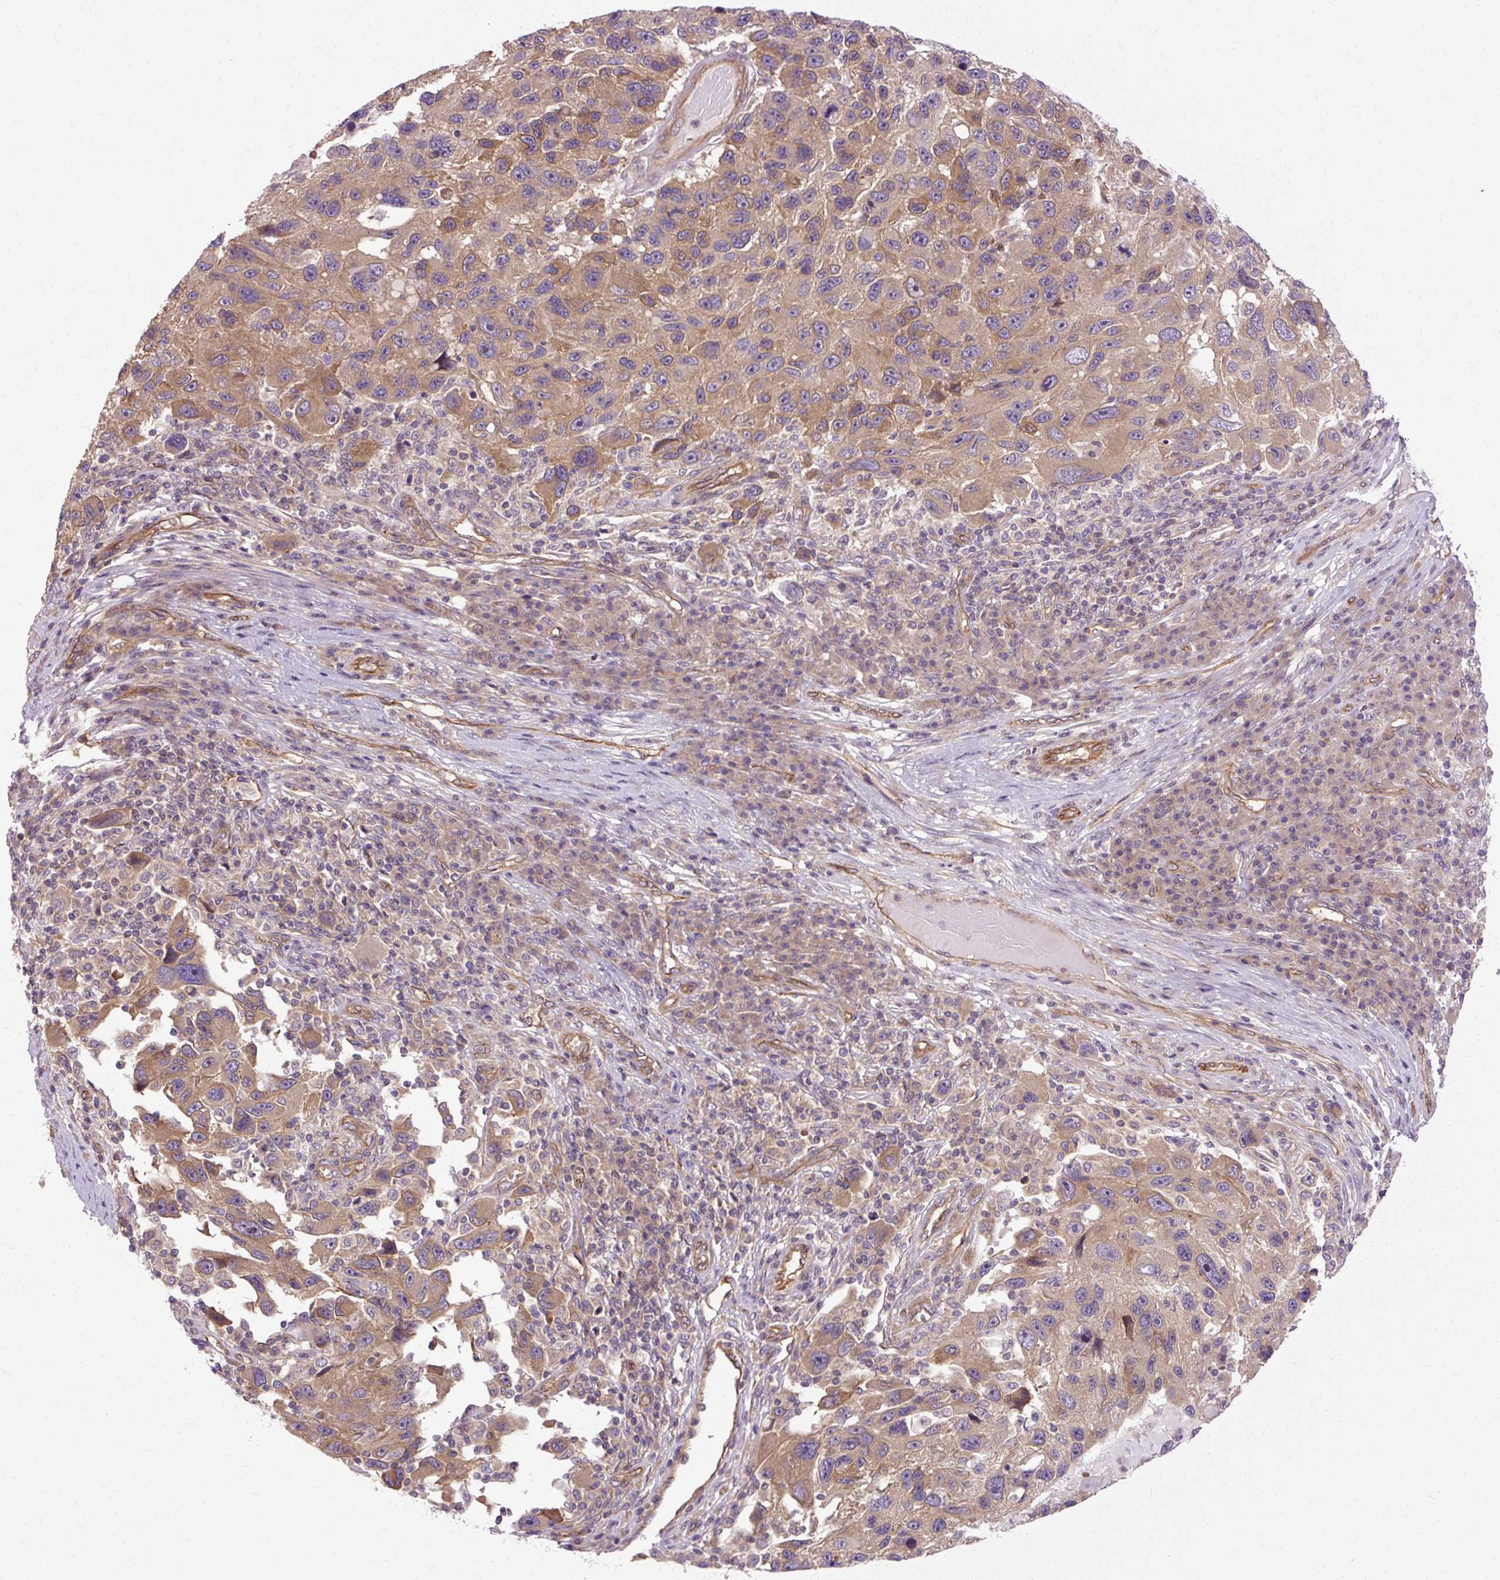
{"staining": {"intensity": "moderate", "quantity": "25%-75%", "location": "cytoplasmic/membranous"}, "tissue": "melanoma", "cell_type": "Tumor cells", "image_type": "cancer", "snomed": [{"axis": "morphology", "description": "Malignant melanoma, NOS"}, {"axis": "topography", "description": "Skin"}], "caption": "Malignant melanoma was stained to show a protein in brown. There is medium levels of moderate cytoplasmic/membranous expression in about 25%-75% of tumor cells.", "gene": "CCDC93", "patient": {"sex": "male", "age": 53}}